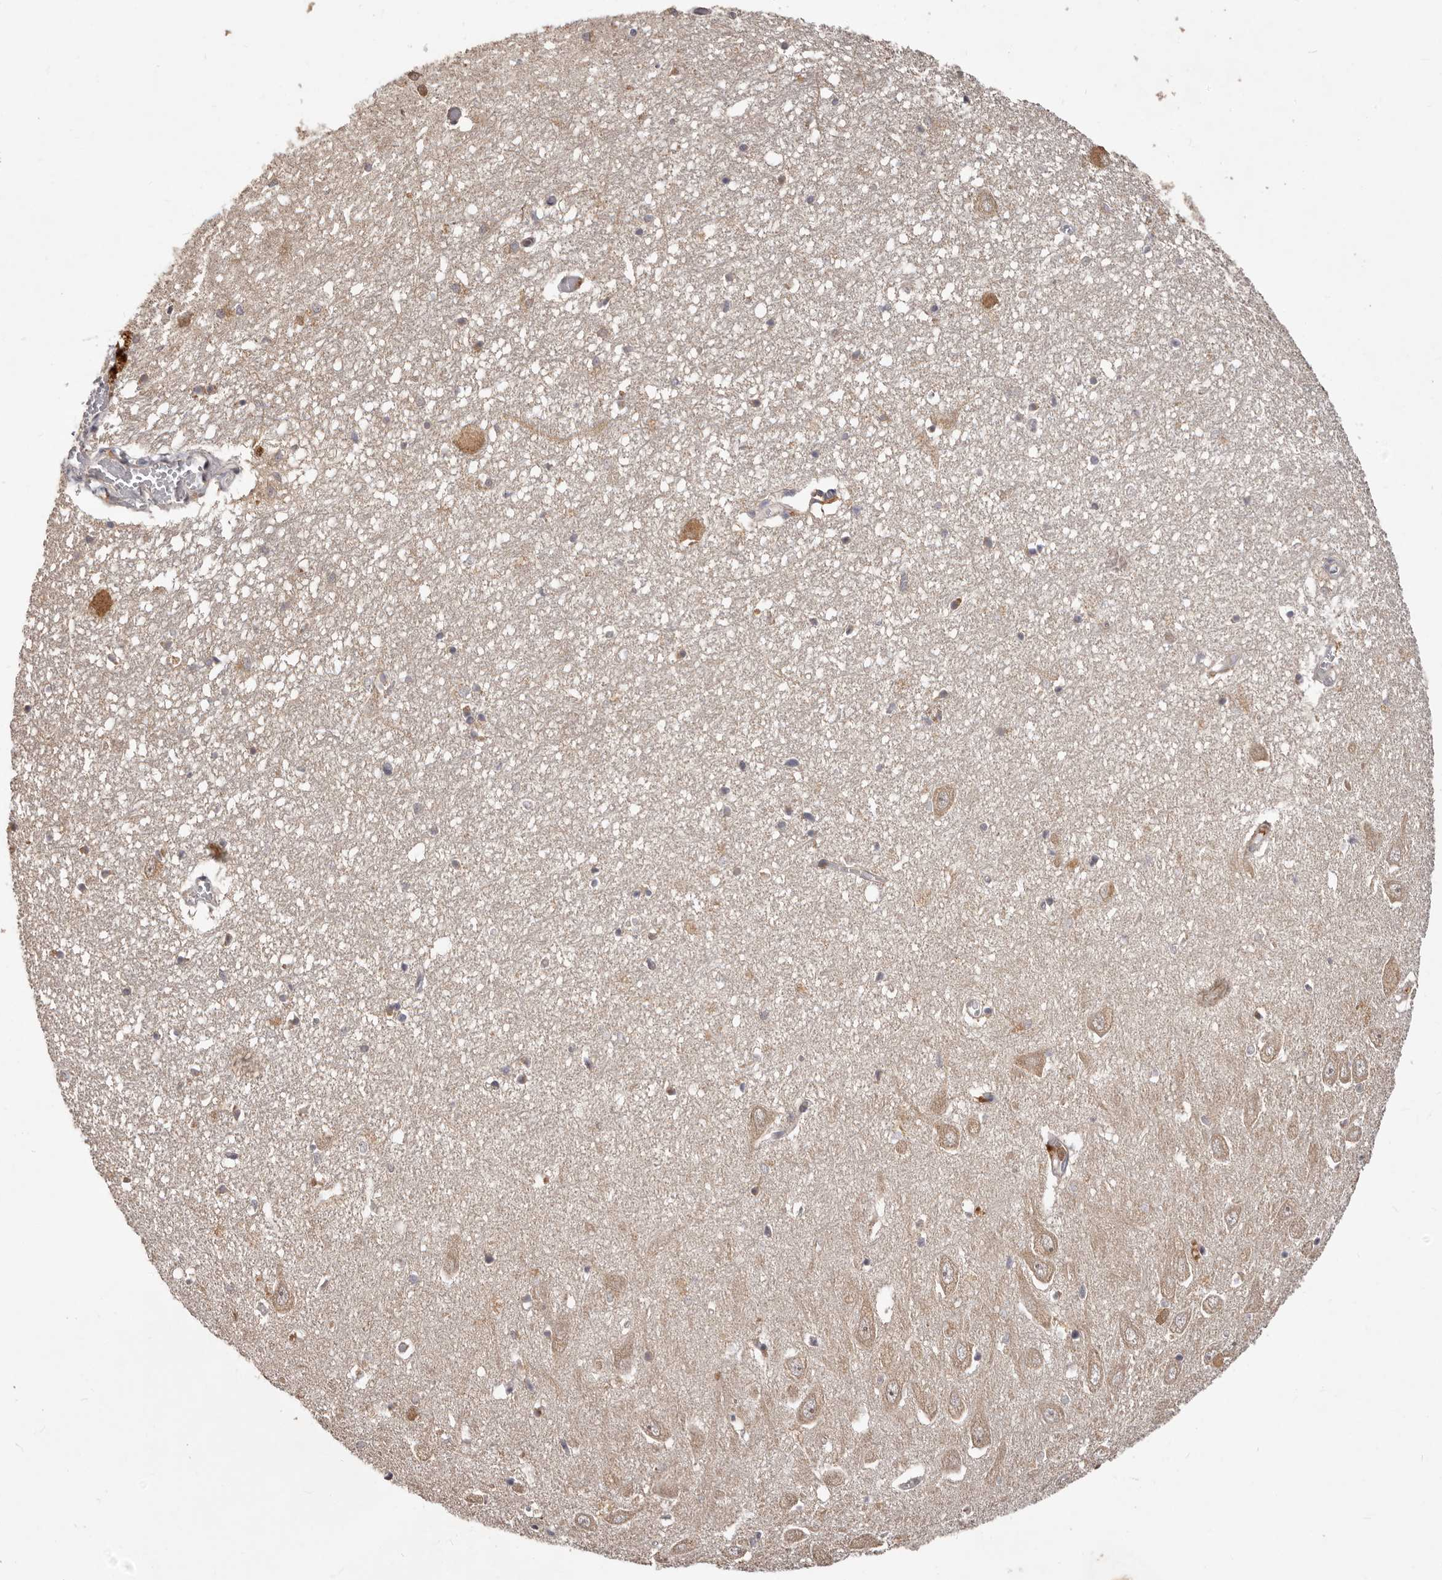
{"staining": {"intensity": "weak", "quantity": "25%-75%", "location": "cytoplasmic/membranous"}, "tissue": "hippocampus", "cell_type": "Glial cells", "image_type": "normal", "snomed": [{"axis": "morphology", "description": "Normal tissue, NOS"}, {"axis": "topography", "description": "Hippocampus"}], "caption": "Immunohistochemical staining of normal hippocampus exhibits weak cytoplasmic/membranous protein staining in about 25%-75% of glial cells.", "gene": "RNF187", "patient": {"sex": "female", "age": 64}}